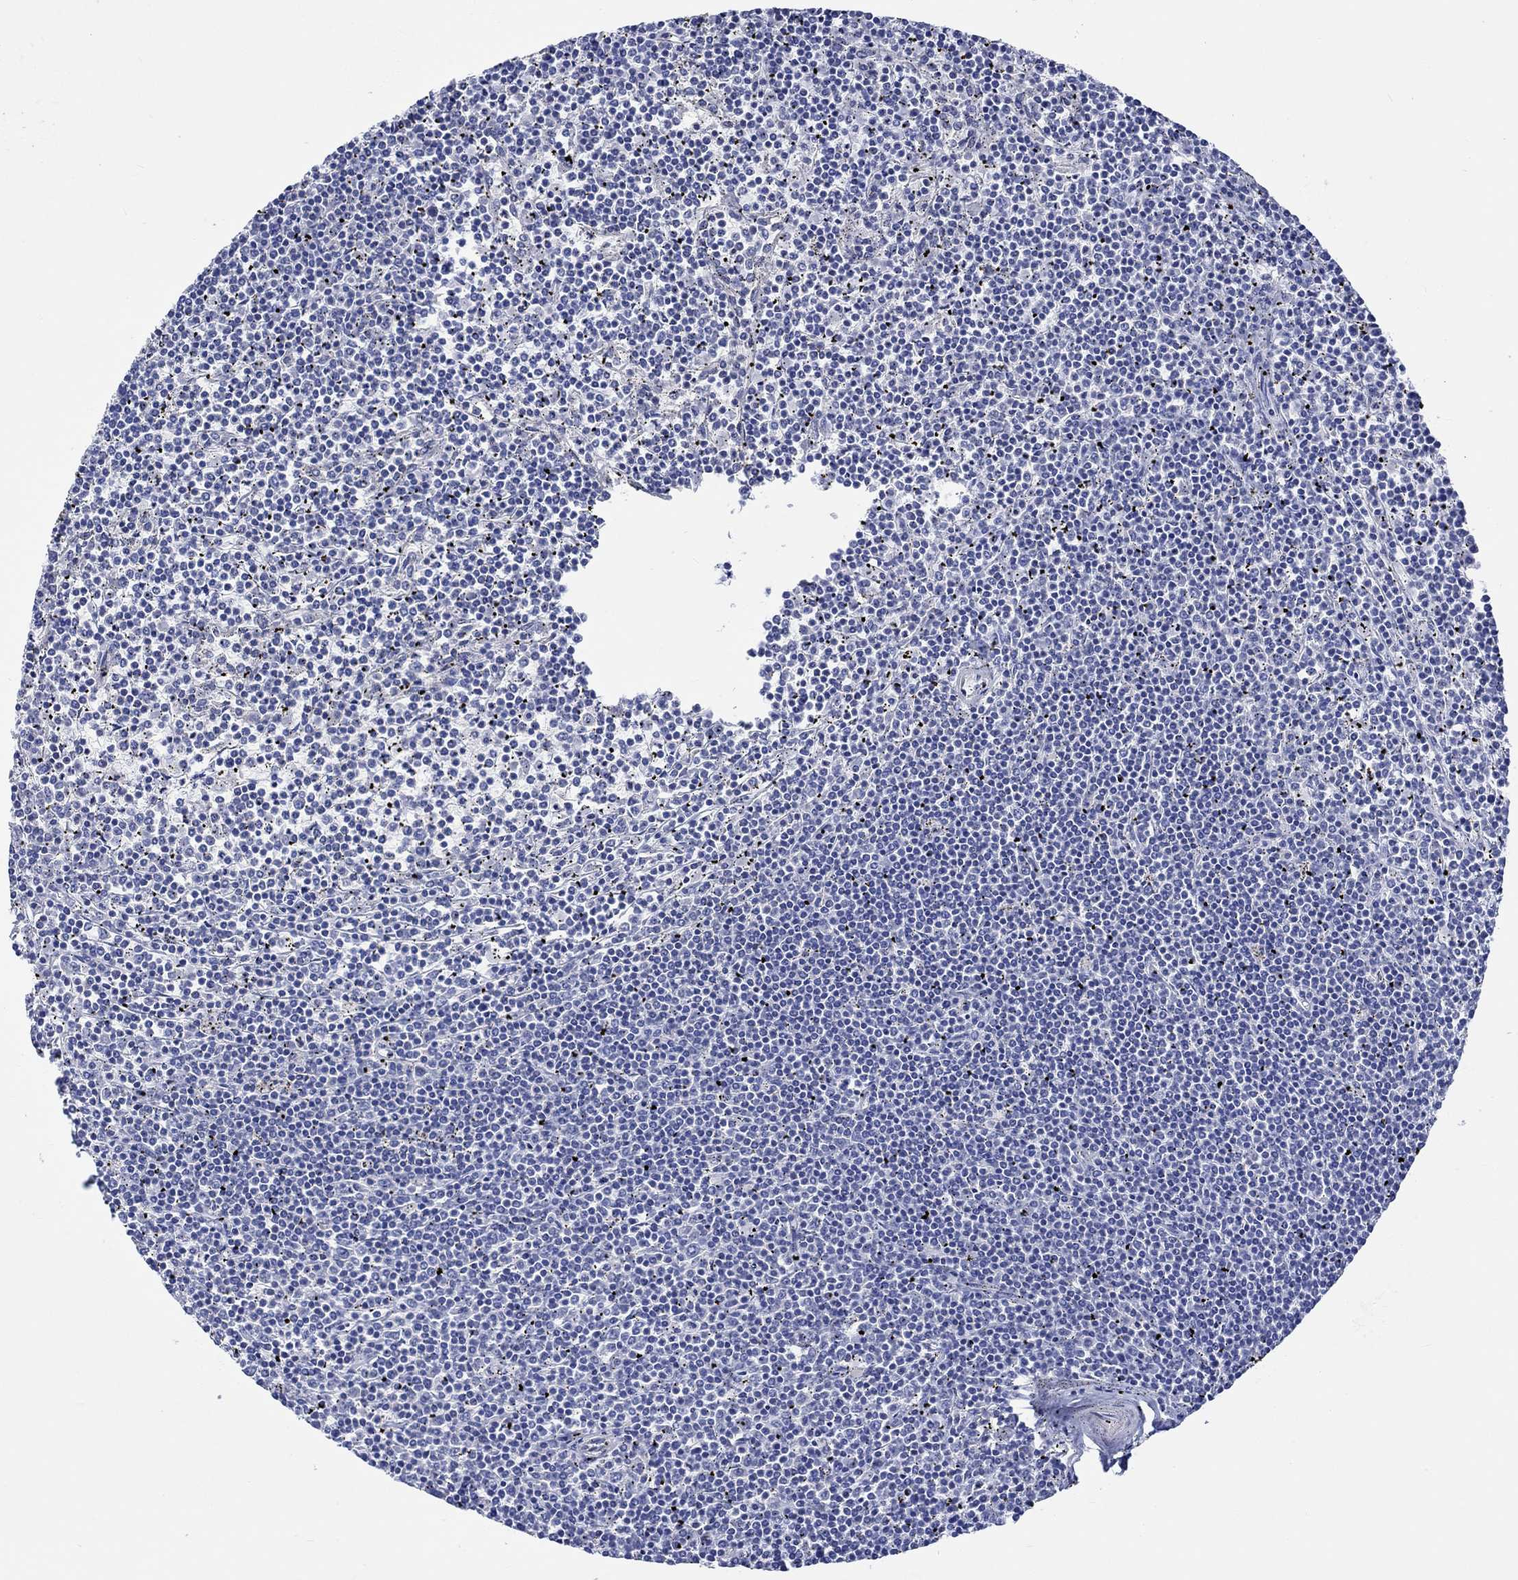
{"staining": {"intensity": "negative", "quantity": "none", "location": "none"}, "tissue": "lymphoma", "cell_type": "Tumor cells", "image_type": "cancer", "snomed": [{"axis": "morphology", "description": "Malignant lymphoma, non-Hodgkin's type, Low grade"}, {"axis": "topography", "description": "Spleen"}], "caption": "An IHC photomicrograph of low-grade malignant lymphoma, non-Hodgkin's type is shown. There is no staining in tumor cells of low-grade malignant lymphoma, non-Hodgkin's type.", "gene": "CPLX2", "patient": {"sex": "female", "age": 19}}